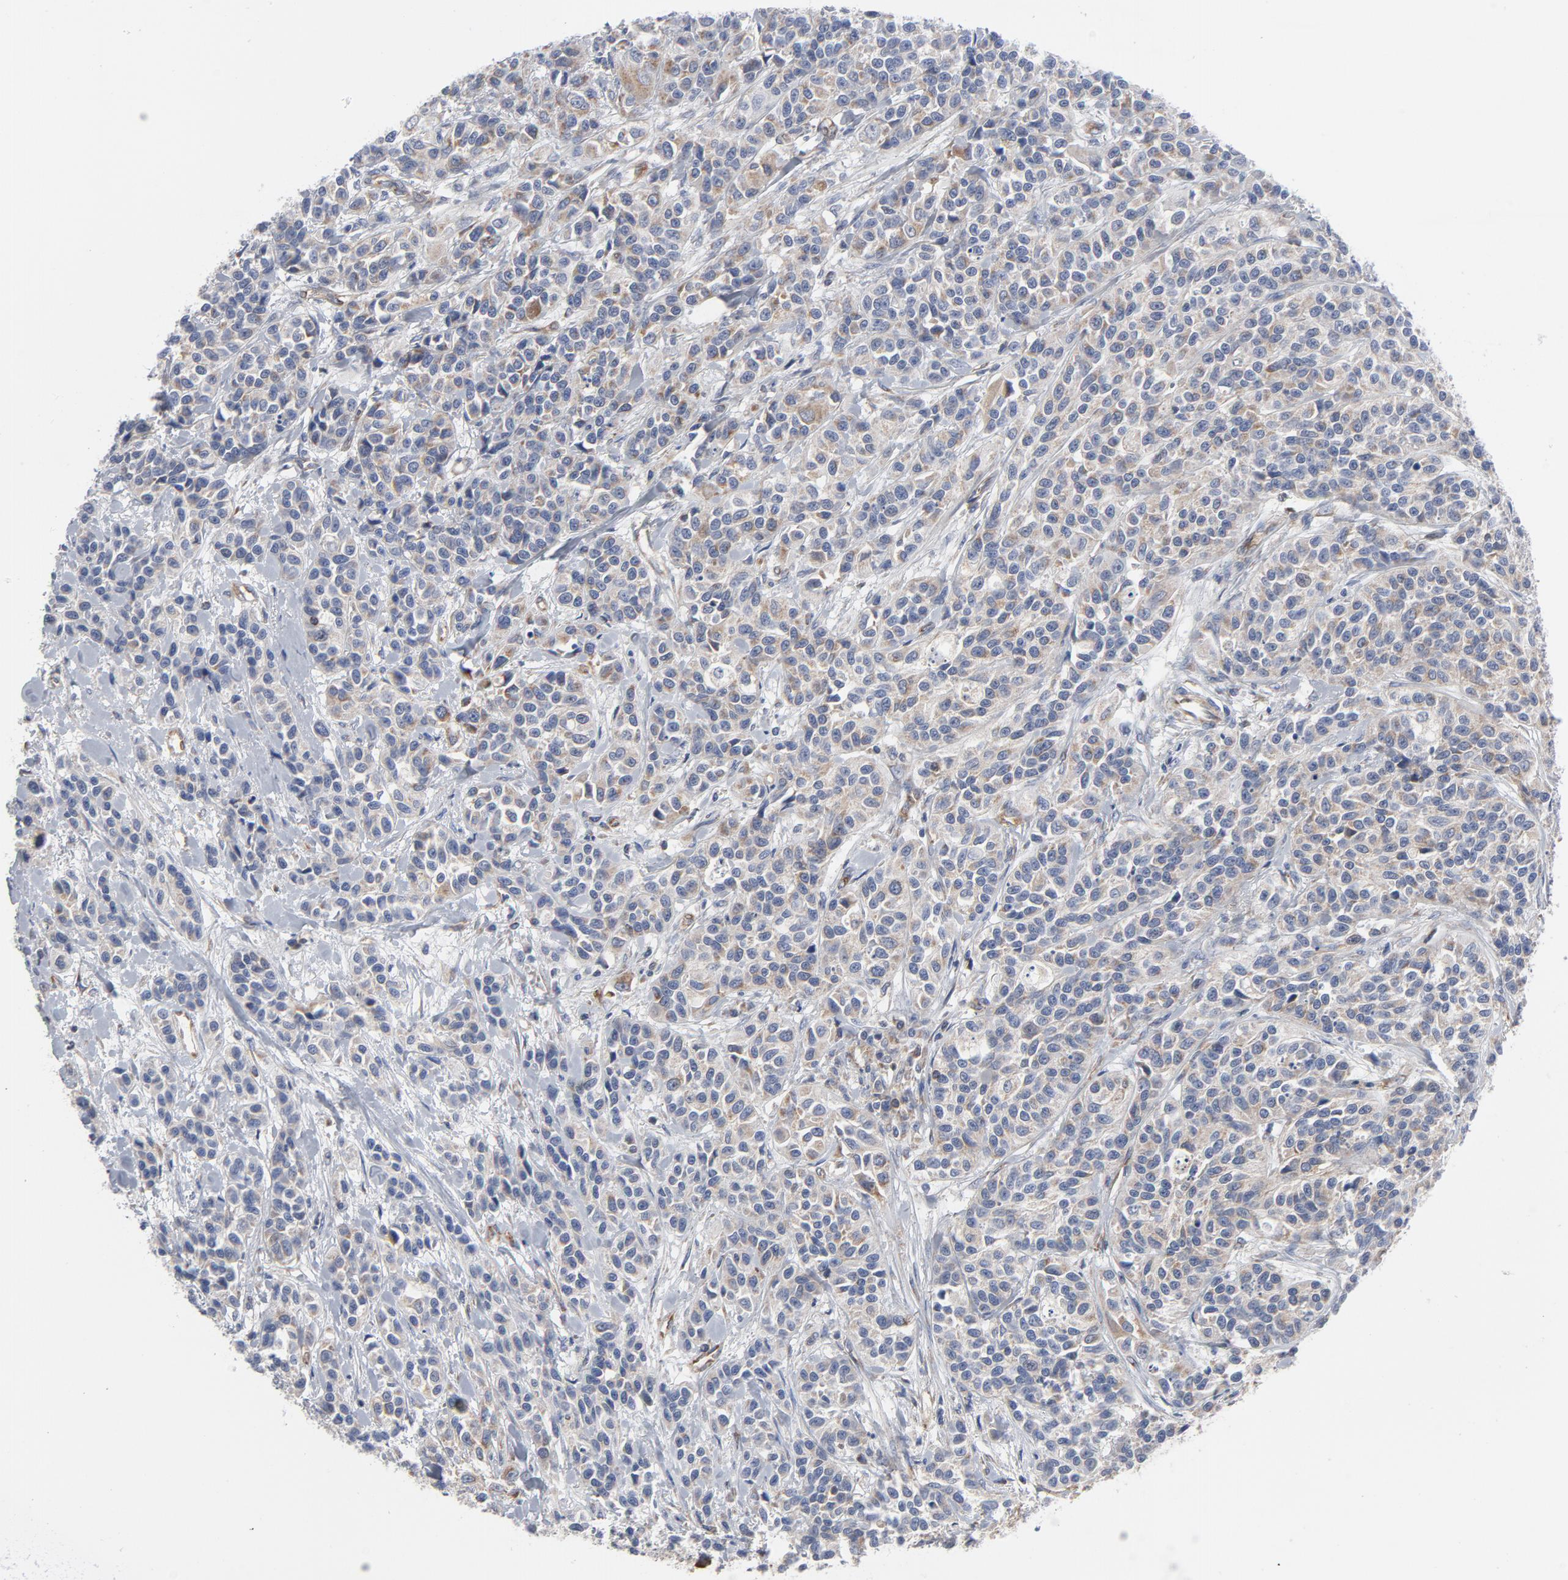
{"staining": {"intensity": "weak", "quantity": ">75%", "location": "cytoplasmic/membranous"}, "tissue": "urothelial cancer", "cell_type": "Tumor cells", "image_type": "cancer", "snomed": [{"axis": "morphology", "description": "Urothelial carcinoma, High grade"}, {"axis": "topography", "description": "Urinary bladder"}], "caption": "This photomicrograph displays immunohistochemistry (IHC) staining of urothelial cancer, with low weak cytoplasmic/membranous positivity in about >75% of tumor cells.", "gene": "OXA1L", "patient": {"sex": "female", "age": 81}}